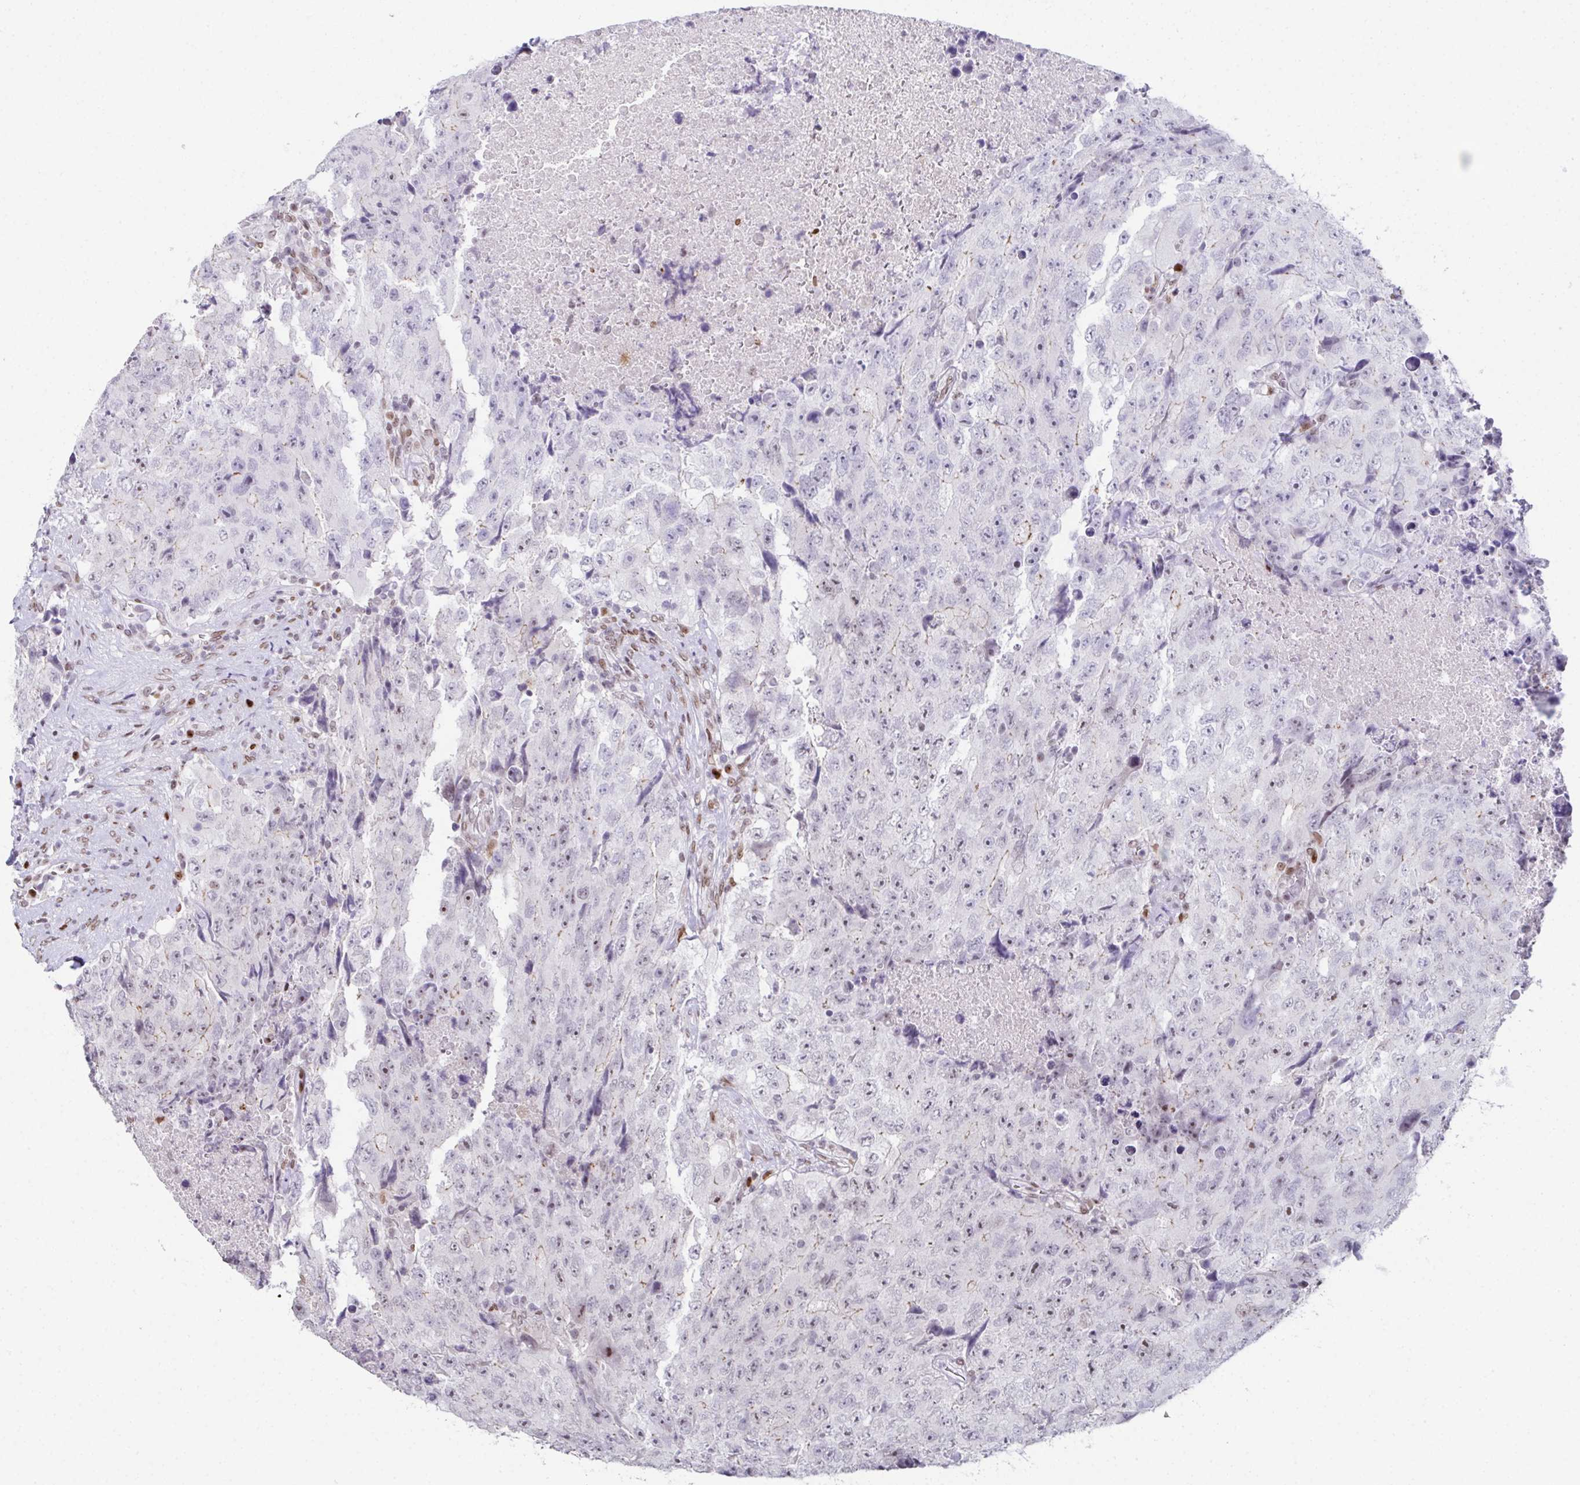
{"staining": {"intensity": "negative", "quantity": "none", "location": "none"}, "tissue": "testis cancer", "cell_type": "Tumor cells", "image_type": "cancer", "snomed": [{"axis": "morphology", "description": "Carcinoma, Embryonal, NOS"}, {"axis": "topography", "description": "Testis"}], "caption": "This is an immunohistochemistry (IHC) micrograph of testis cancer (embryonal carcinoma). There is no staining in tumor cells.", "gene": "RB1", "patient": {"sex": "male", "age": 24}}